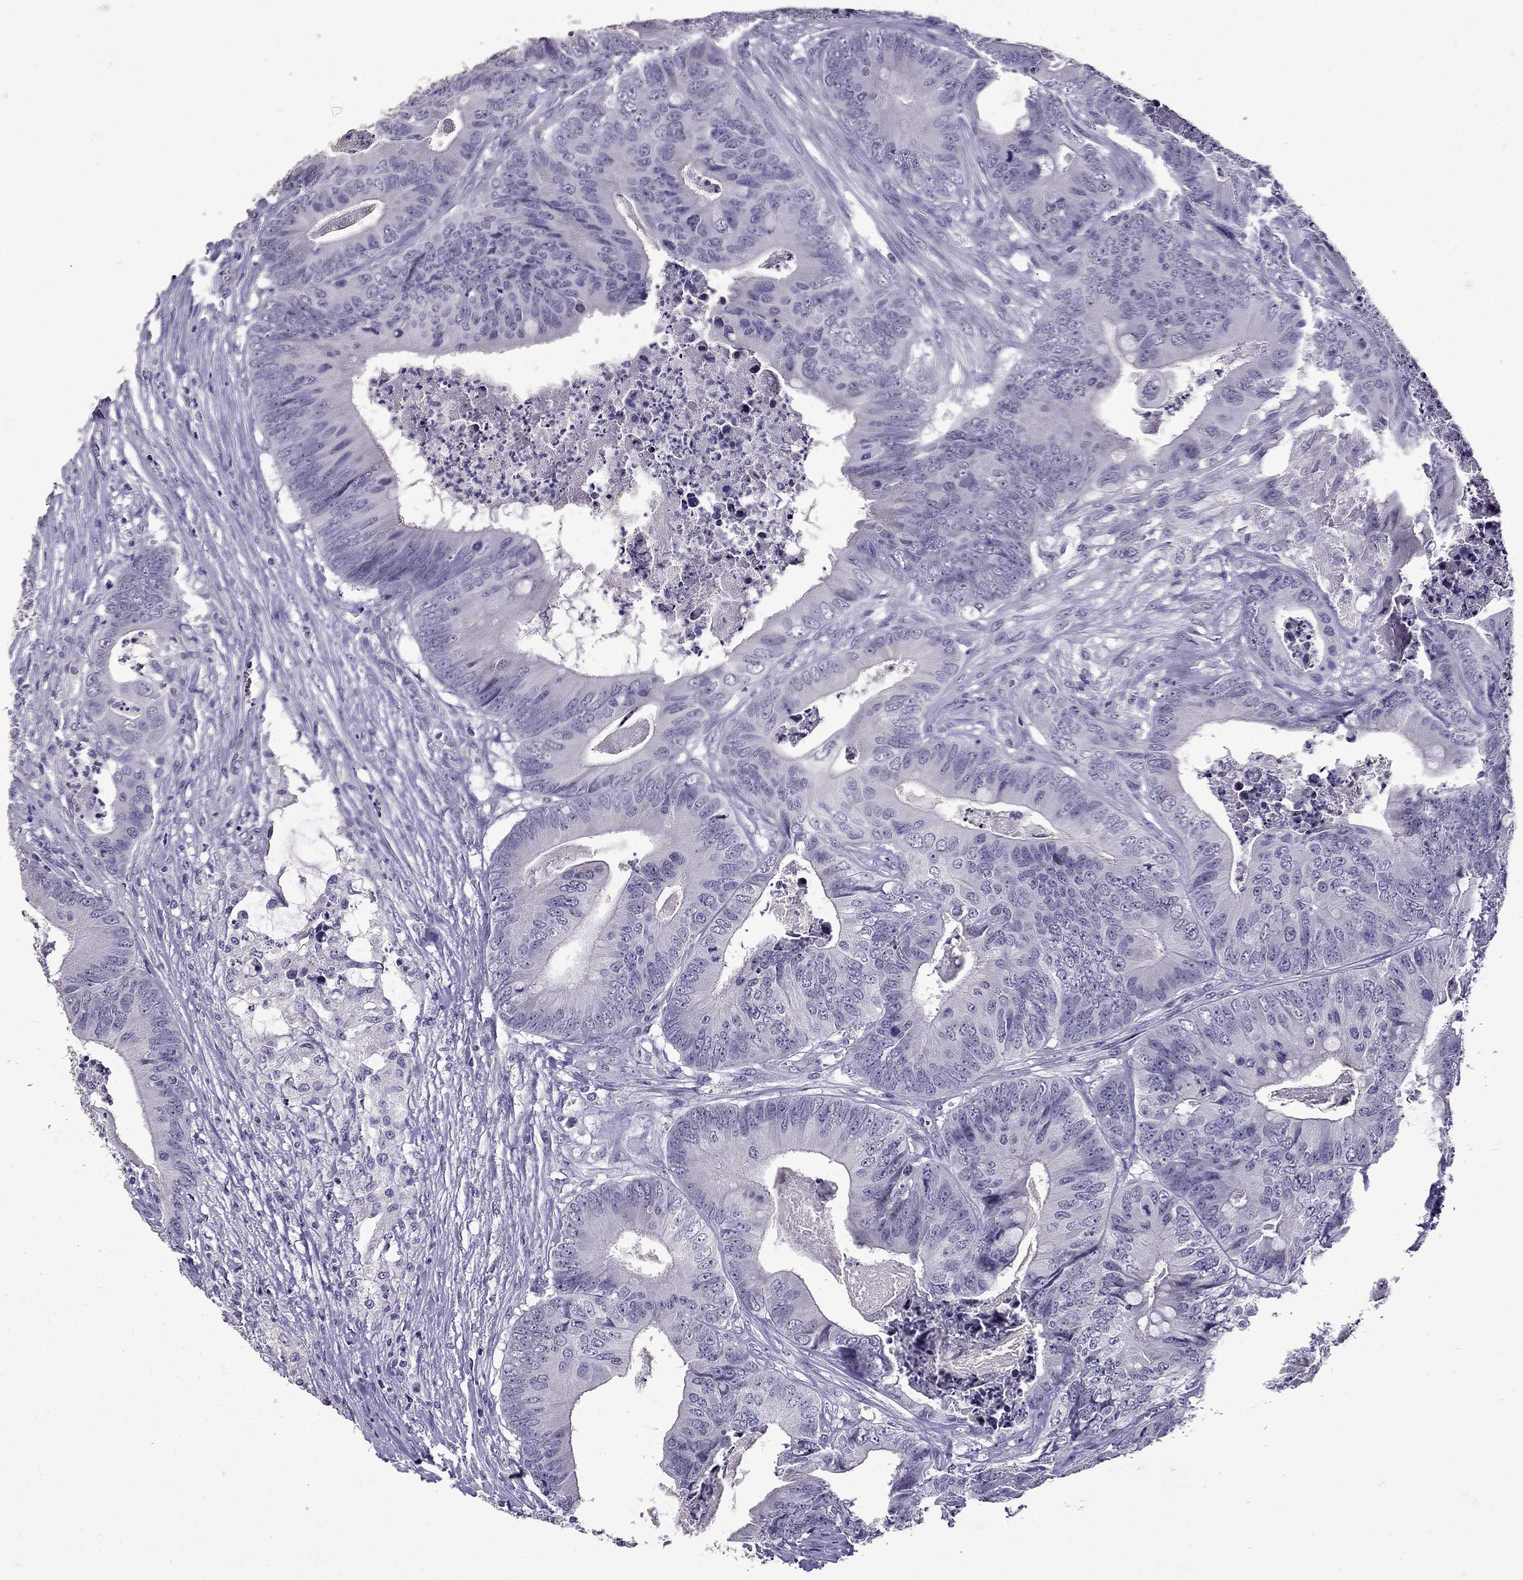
{"staining": {"intensity": "negative", "quantity": "none", "location": "none"}, "tissue": "colorectal cancer", "cell_type": "Tumor cells", "image_type": "cancer", "snomed": [{"axis": "morphology", "description": "Adenocarcinoma, NOS"}, {"axis": "topography", "description": "Colon"}], "caption": "An immunohistochemistry photomicrograph of colorectal cancer is shown. There is no staining in tumor cells of colorectal cancer.", "gene": "TTN", "patient": {"sex": "male", "age": 84}}